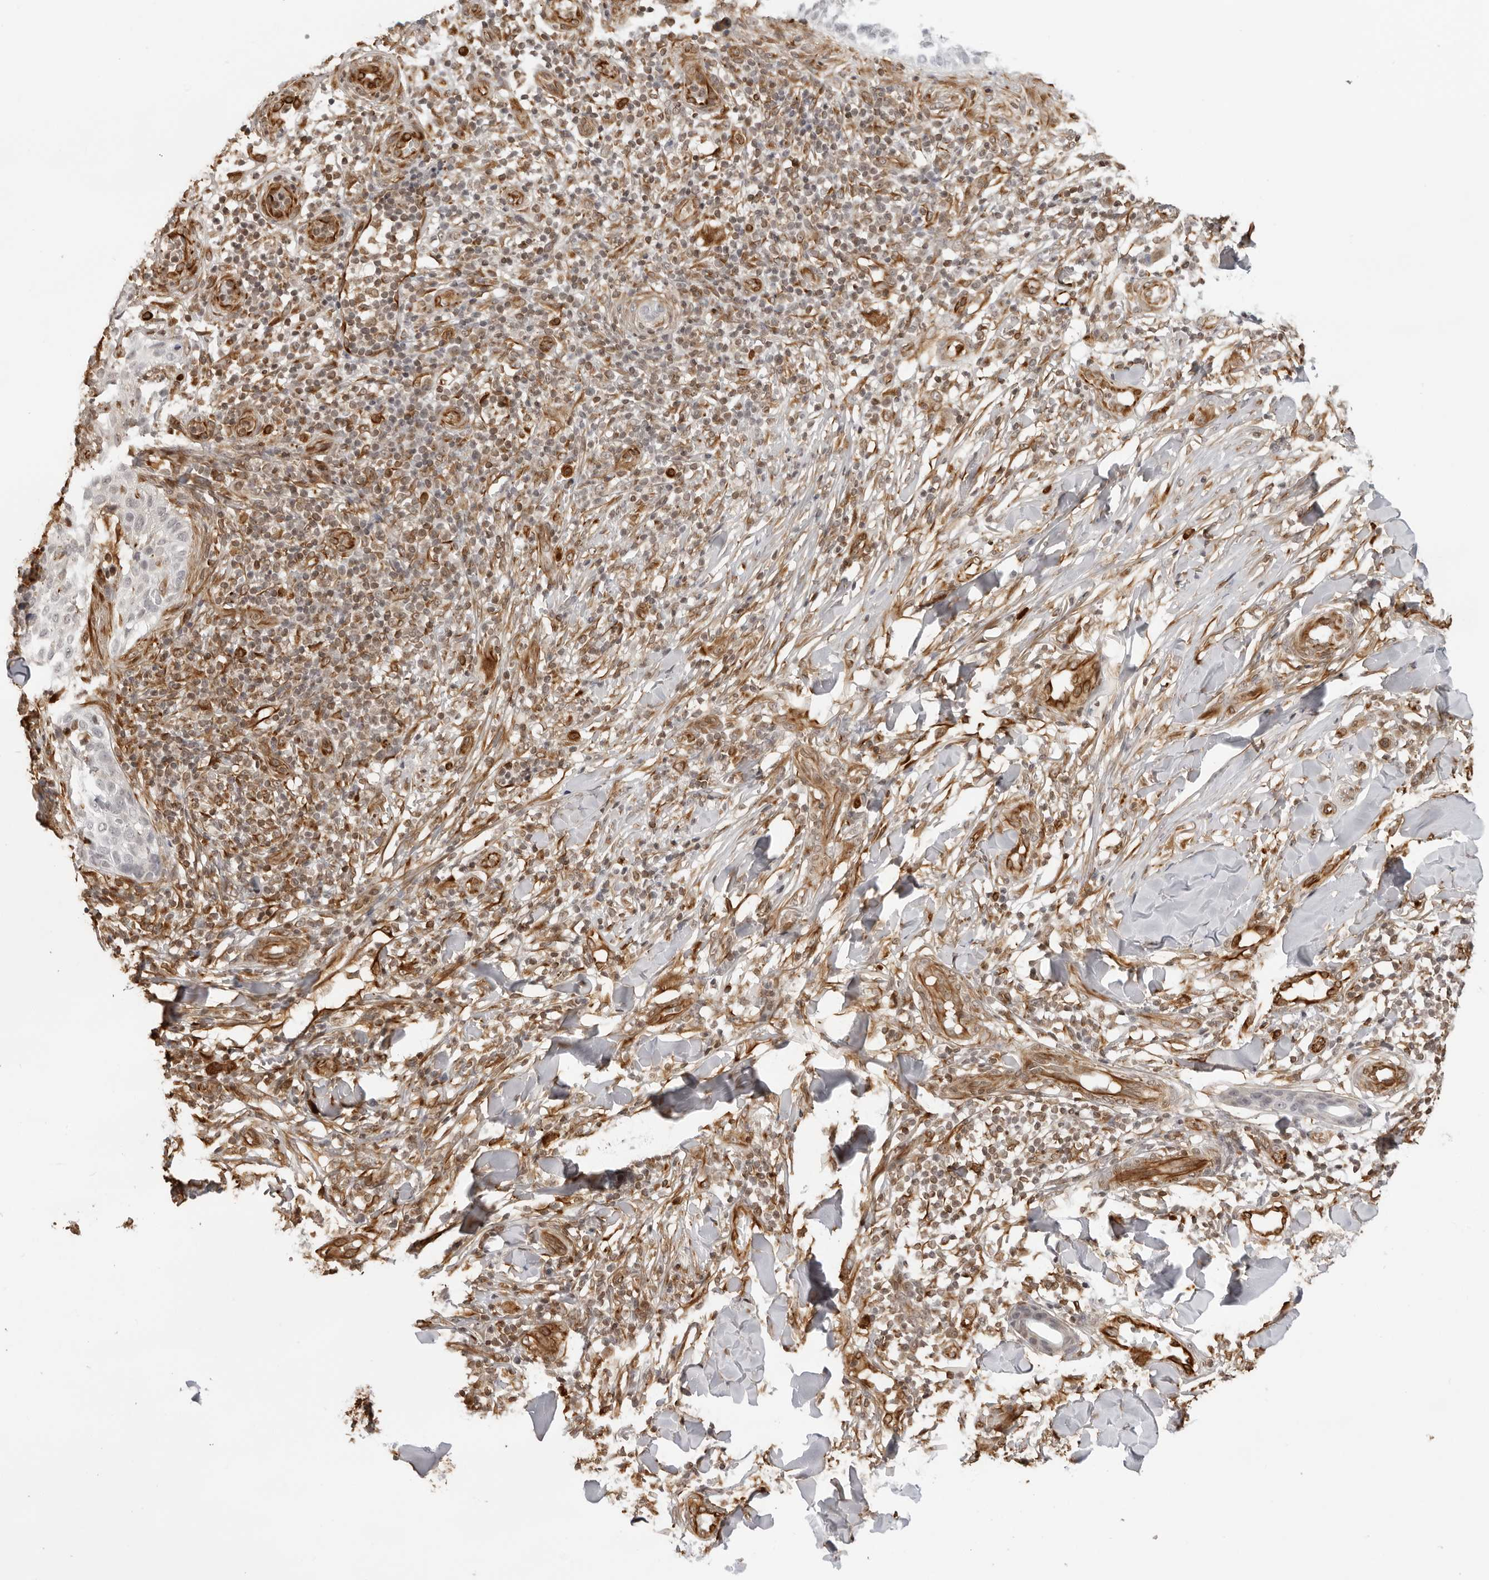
{"staining": {"intensity": "negative", "quantity": "none", "location": "none"}, "tissue": "skin cancer", "cell_type": "Tumor cells", "image_type": "cancer", "snomed": [{"axis": "morphology", "description": "Normal tissue, NOS"}, {"axis": "morphology", "description": "Basal cell carcinoma"}, {"axis": "topography", "description": "Skin"}], "caption": "DAB (3,3'-diaminobenzidine) immunohistochemical staining of skin cancer shows no significant expression in tumor cells.", "gene": "DYNLT5", "patient": {"sex": "male", "age": 67}}